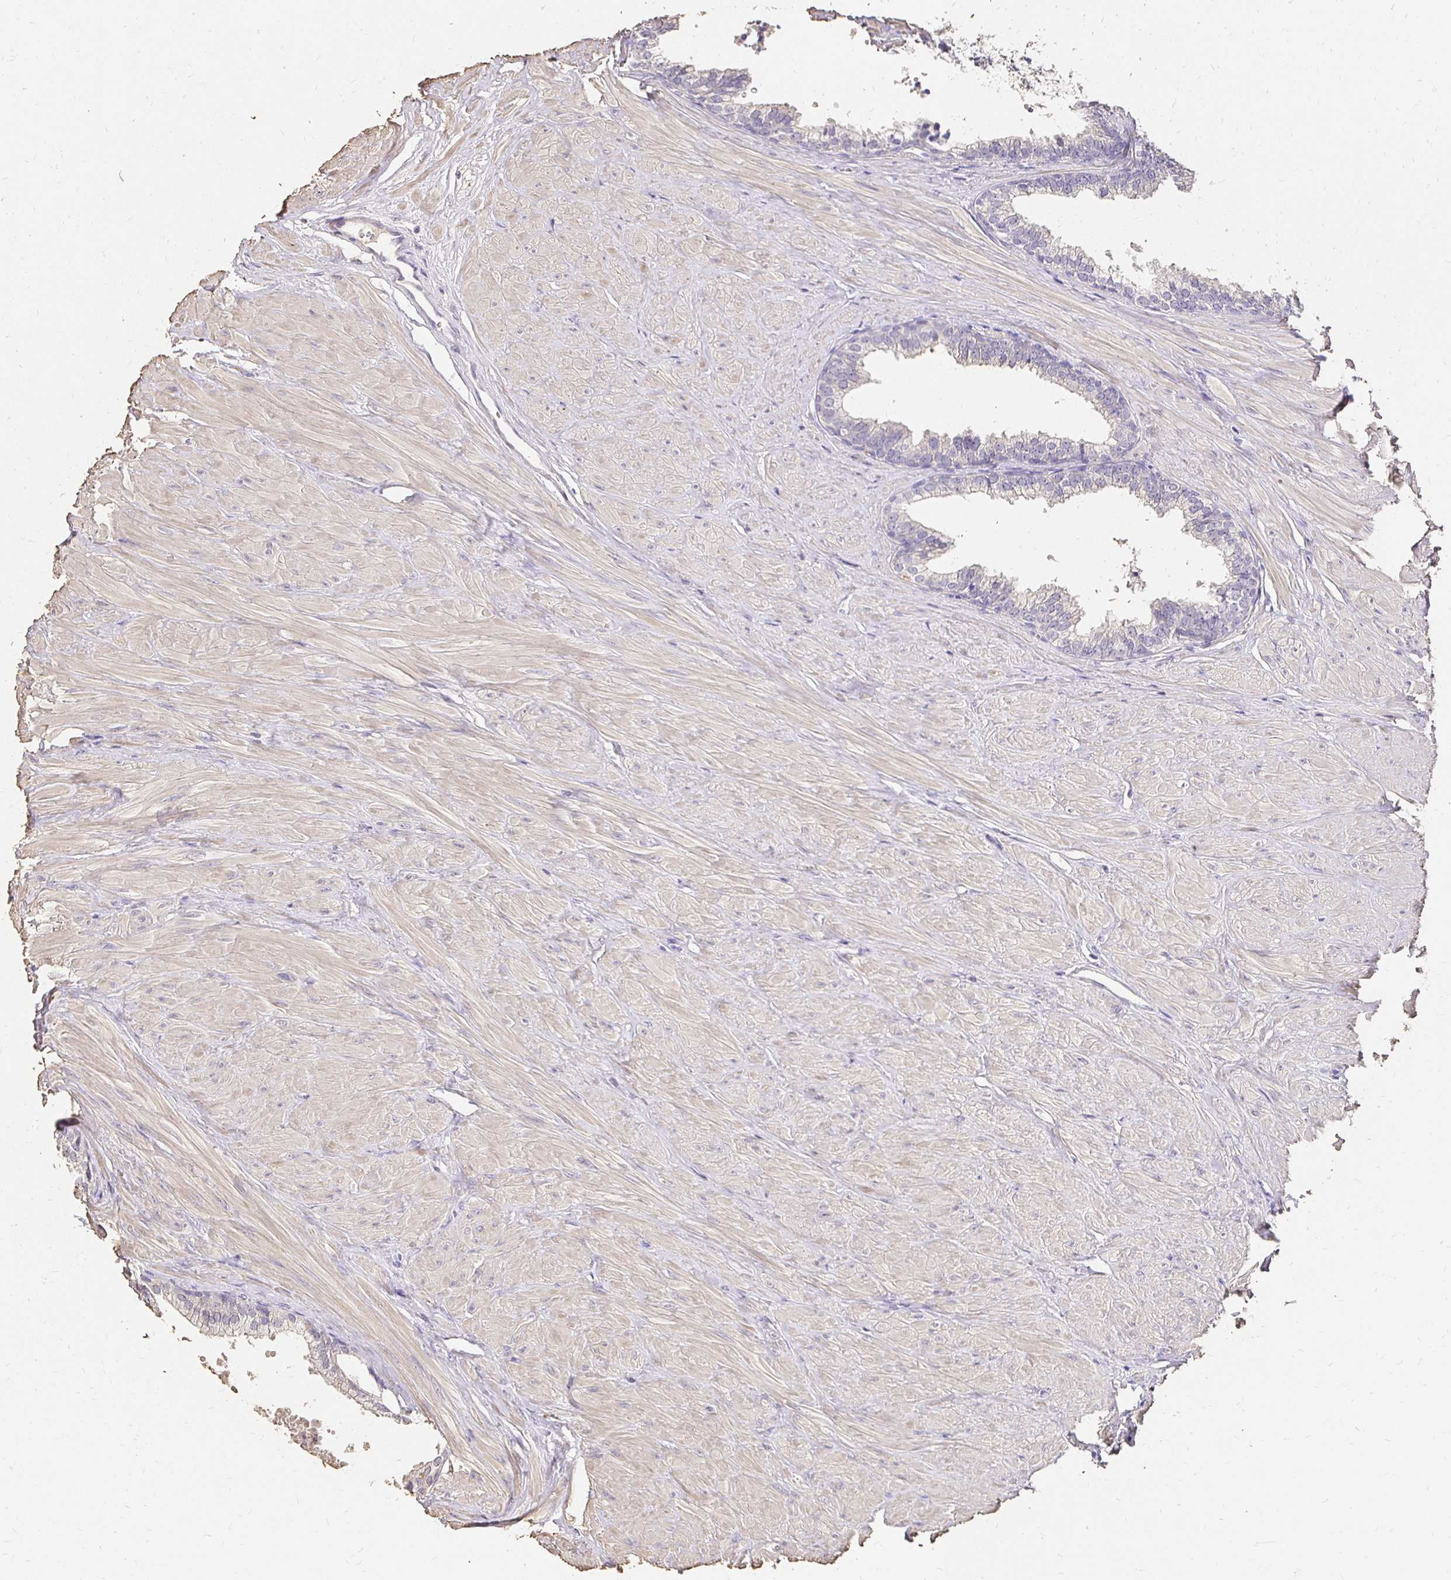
{"staining": {"intensity": "negative", "quantity": "none", "location": "none"}, "tissue": "prostate", "cell_type": "Glandular cells", "image_type": "normal", "snomed": [{"axis": "morphology", "description": "Normal tissue, NOS"}, {"axis": "topography", "description": "Prostate"}, {"axis": "topography", "description": "Peripheral nerve tissue"}], "caption": "A photomicrograph of prostate stained for a protein reveals no brown staining in glandular cells. (Immunohistochemistry, brightfield microscopy, high magnification).", "gene": "UGT1A6", "patient": {"sex": "male", "age": 55}}